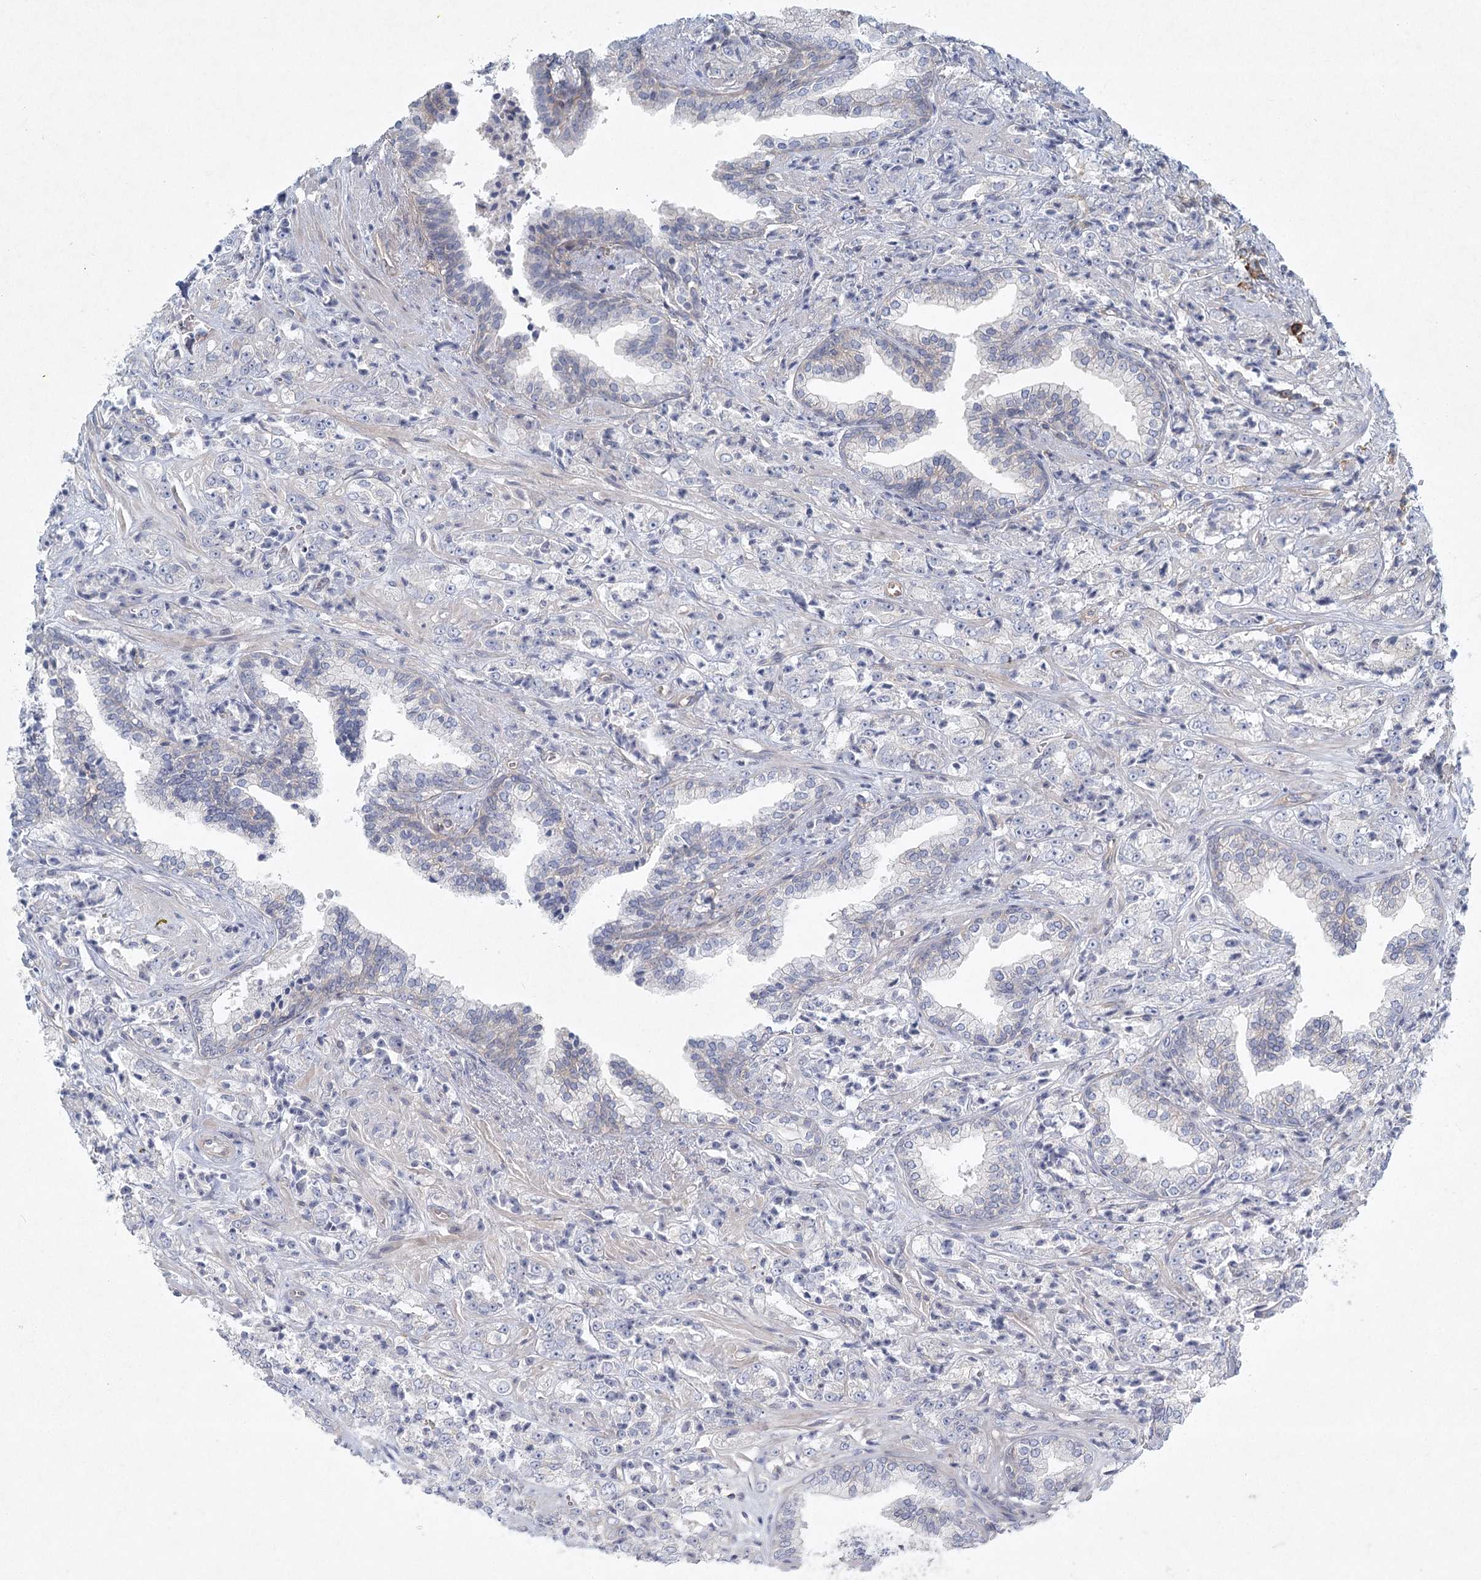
{"staining": {"intensity": "negative", "quantity": "none", "location": "none"}, "tissue": "prostate cancer", "cell_type": "Tumor cells", "image_type": "cancer", "snomed": [{"axis": "morphology", "description": "Adenocarcinoma, High grade"}, {"axis": "topography", "description": "Prostate"}], "caption": "There is no significant staining in tumor cells of prostate adenocarcinoma (high-grade).", "gene": "DNMBP", "patient": {"sex": "male", "age": 71}}